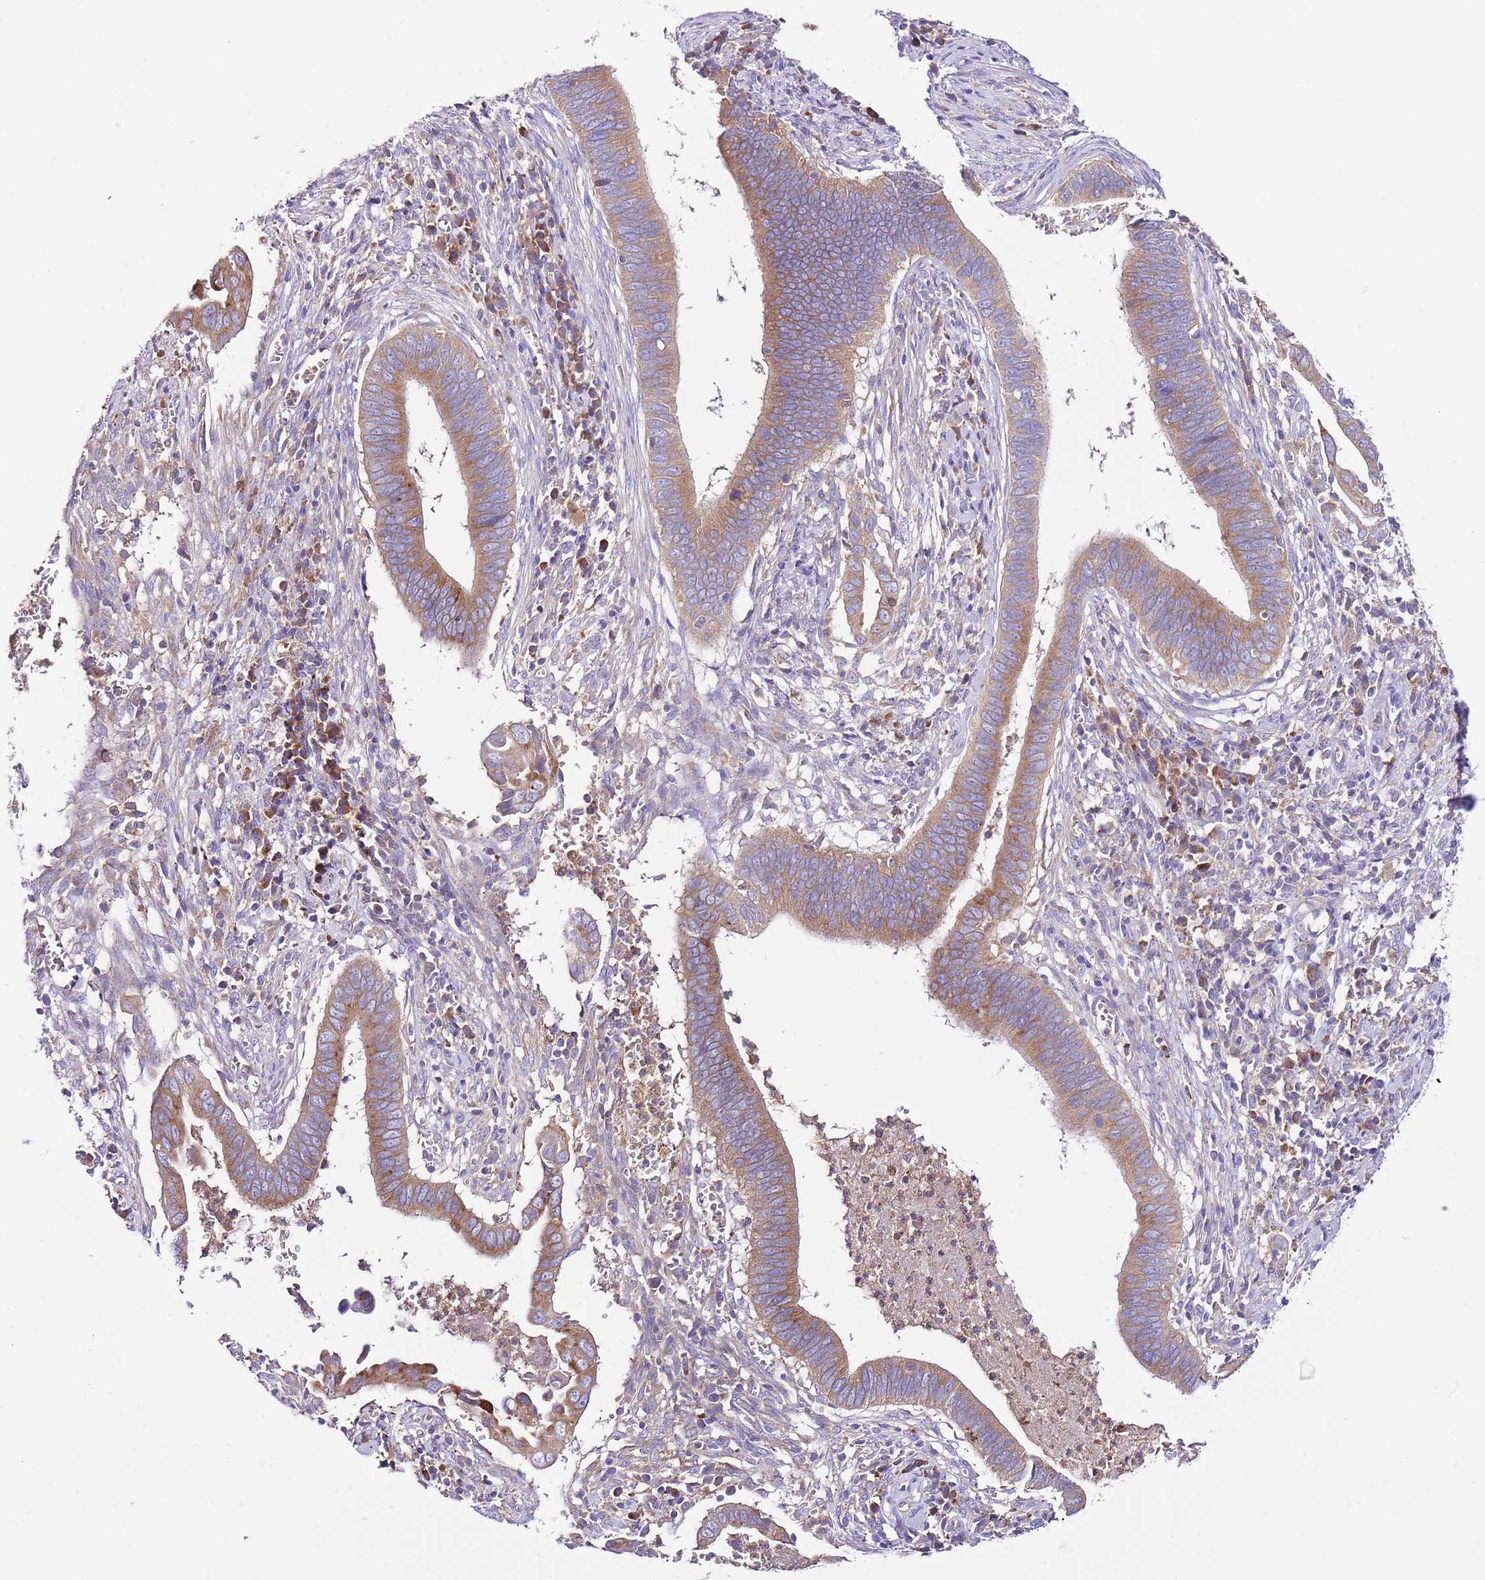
{"staining": {"intensity": "moderate", "quantity": ">75%", "location": "cytoplasmic/membranous"}, "tissue": "cervical cancer", "cell_type": "Tumor cells", "image_type": "cancer", "snomed": [{"axis": "morphology", "description": "Adenocarcinoma, NOS"}, {"axis": "topography", "description": "Cervix"}], "caption": "A medium amount of moderate cytoplasmic/membranous staining is present in about >75% of tumor cells in adenocarcinoma (cervical) tissue.", "gene": "RPS10", "patient": {"sex": "female", "age": 42}}